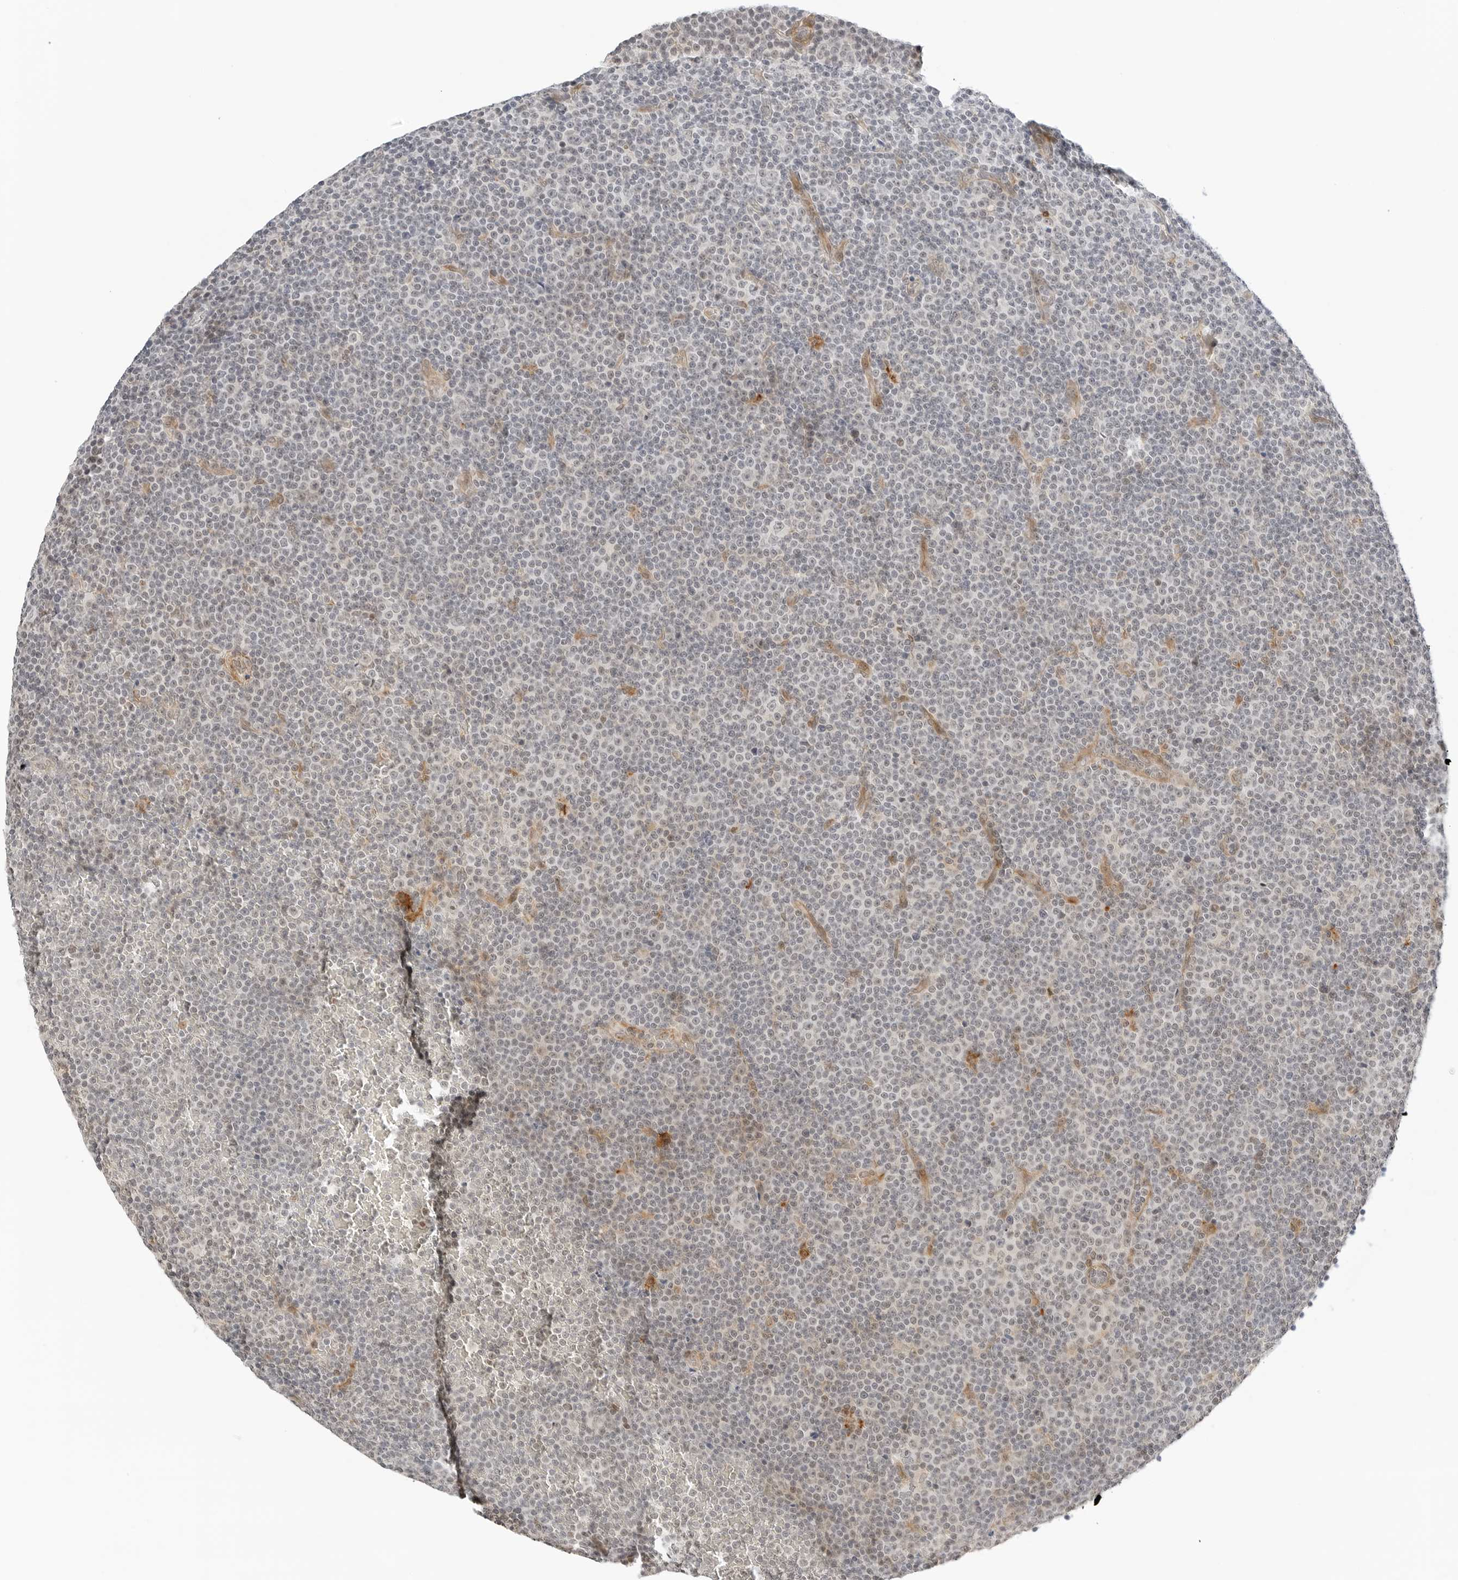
{"staining": {"intensity": "weak", "quantity": "25%-75%", "location": "nuclear"}, "tissue": "lymphoma", "cell_type": "Tumor cells", "image_type": "cancer", "snomed": [{"axis": "morphology", "description": "Malignant lymphoma, non-Hodgkin's type, Low grade"}, {"axis": "topography", "description": "Lymph node"}], "caption": "This photomicrograph shows immunohistochemistry (IHC) staining of human lymphoma, with low weak nuclear expression in approximately 25%-75% of tumor cells.", "gene": "NEO1", "patient": {"sex": "female", "age": 67}}